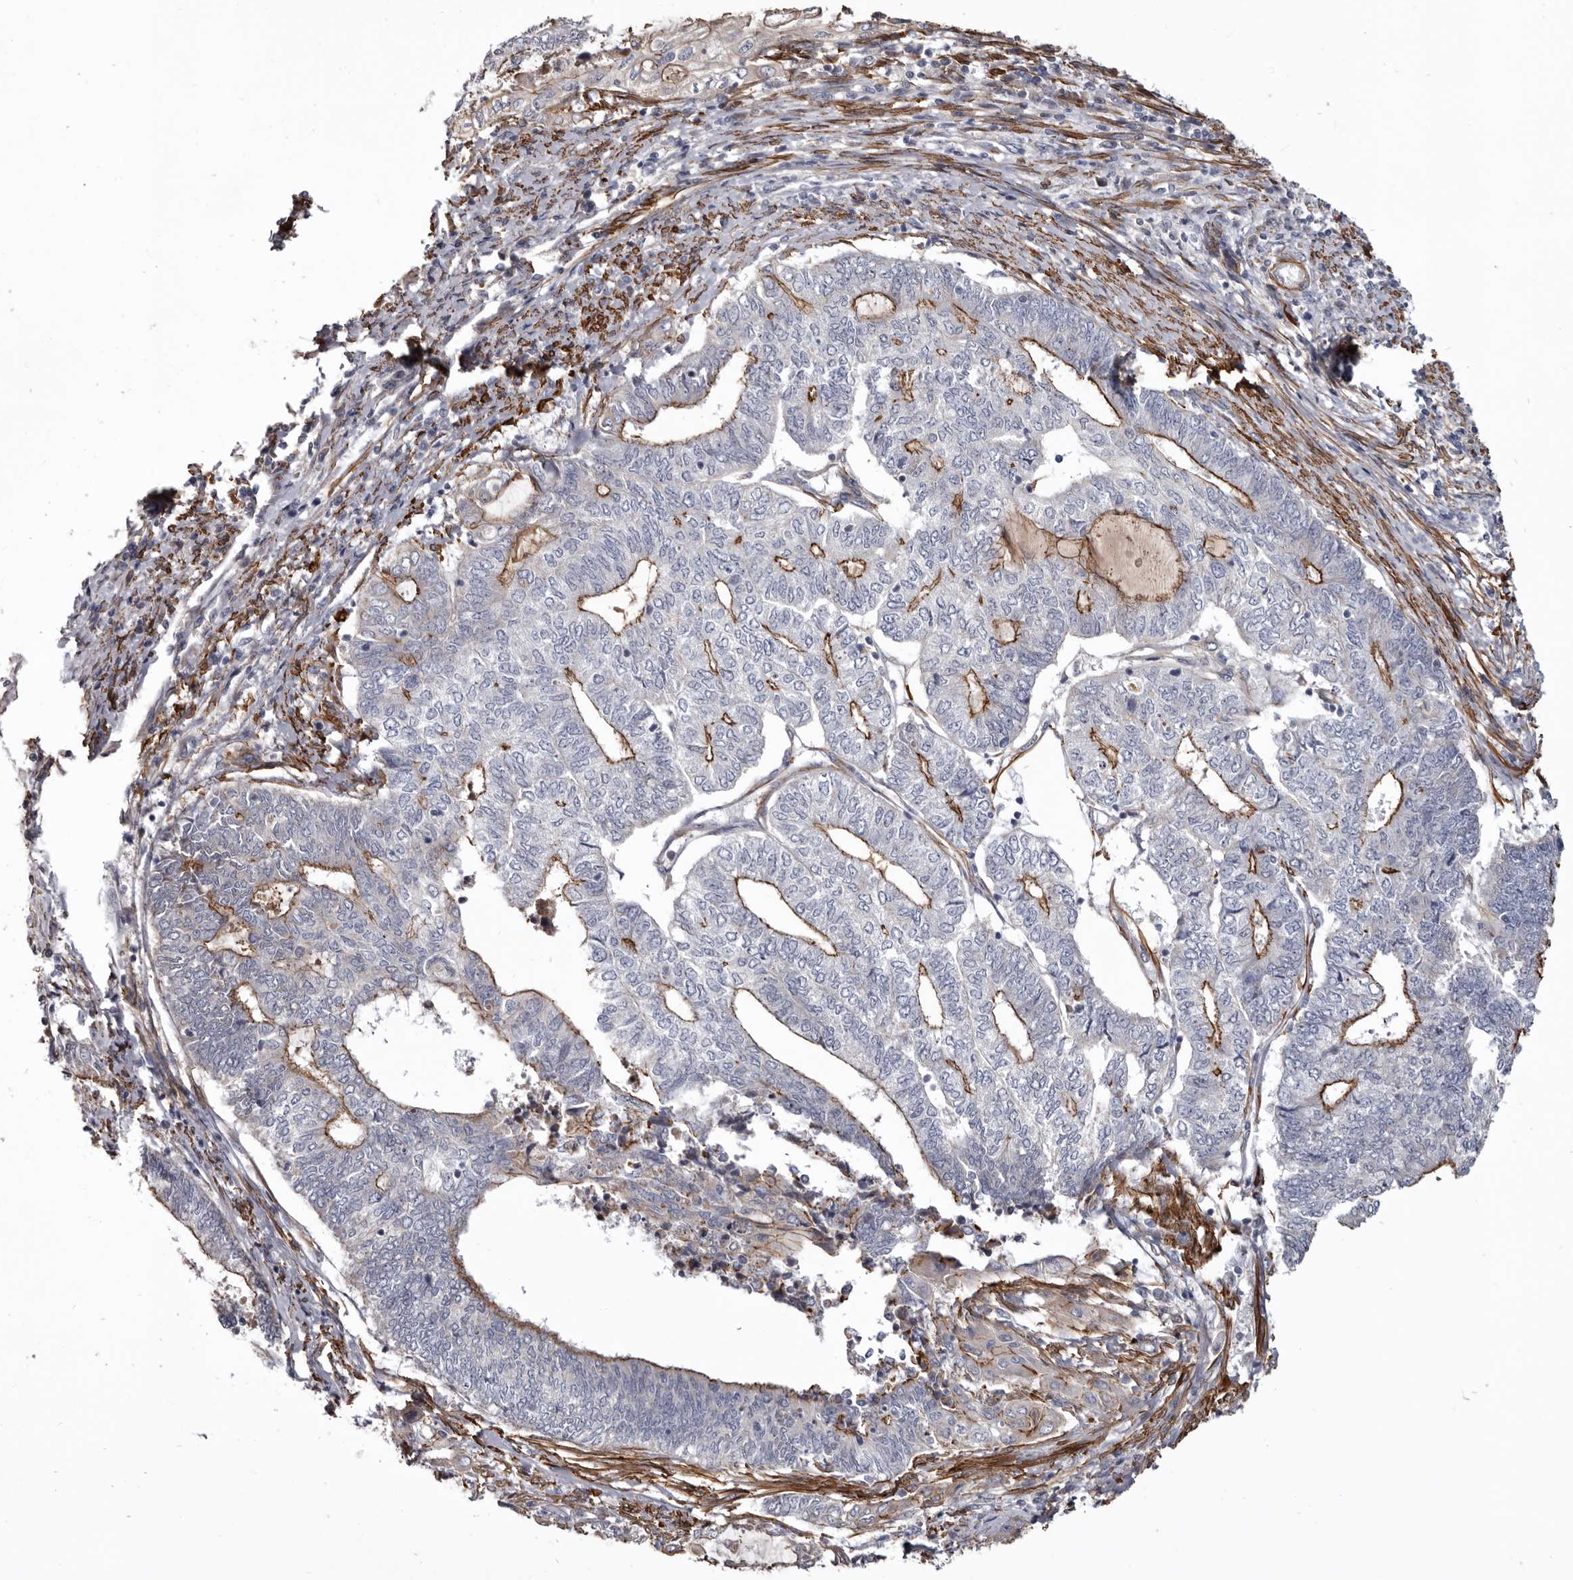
{"staining": {"intensity": "moderate", "quantity": "25%-75%", "location": "cytoplasmic/membranous"}, "tissue": "endometrial cancer", "cell_type": "Tumor cells", "image_type": "cancer", "snomed": [{"axis": "morphology", "description": "Adenocarcinoma, NOS"}, {"axis": "topography", "description": "Uterus"}, {"axis": "topography", "description": "Endometrium"}], "caption": "This is an image of immunohistochemistry (IHC) staining of endometrial adenocarcinoma, which shows moderate staining in the cytoplasmic/membranous of tumor cells.", "gene": "CGN", "patient": {"sex": "female", "age": 70}}